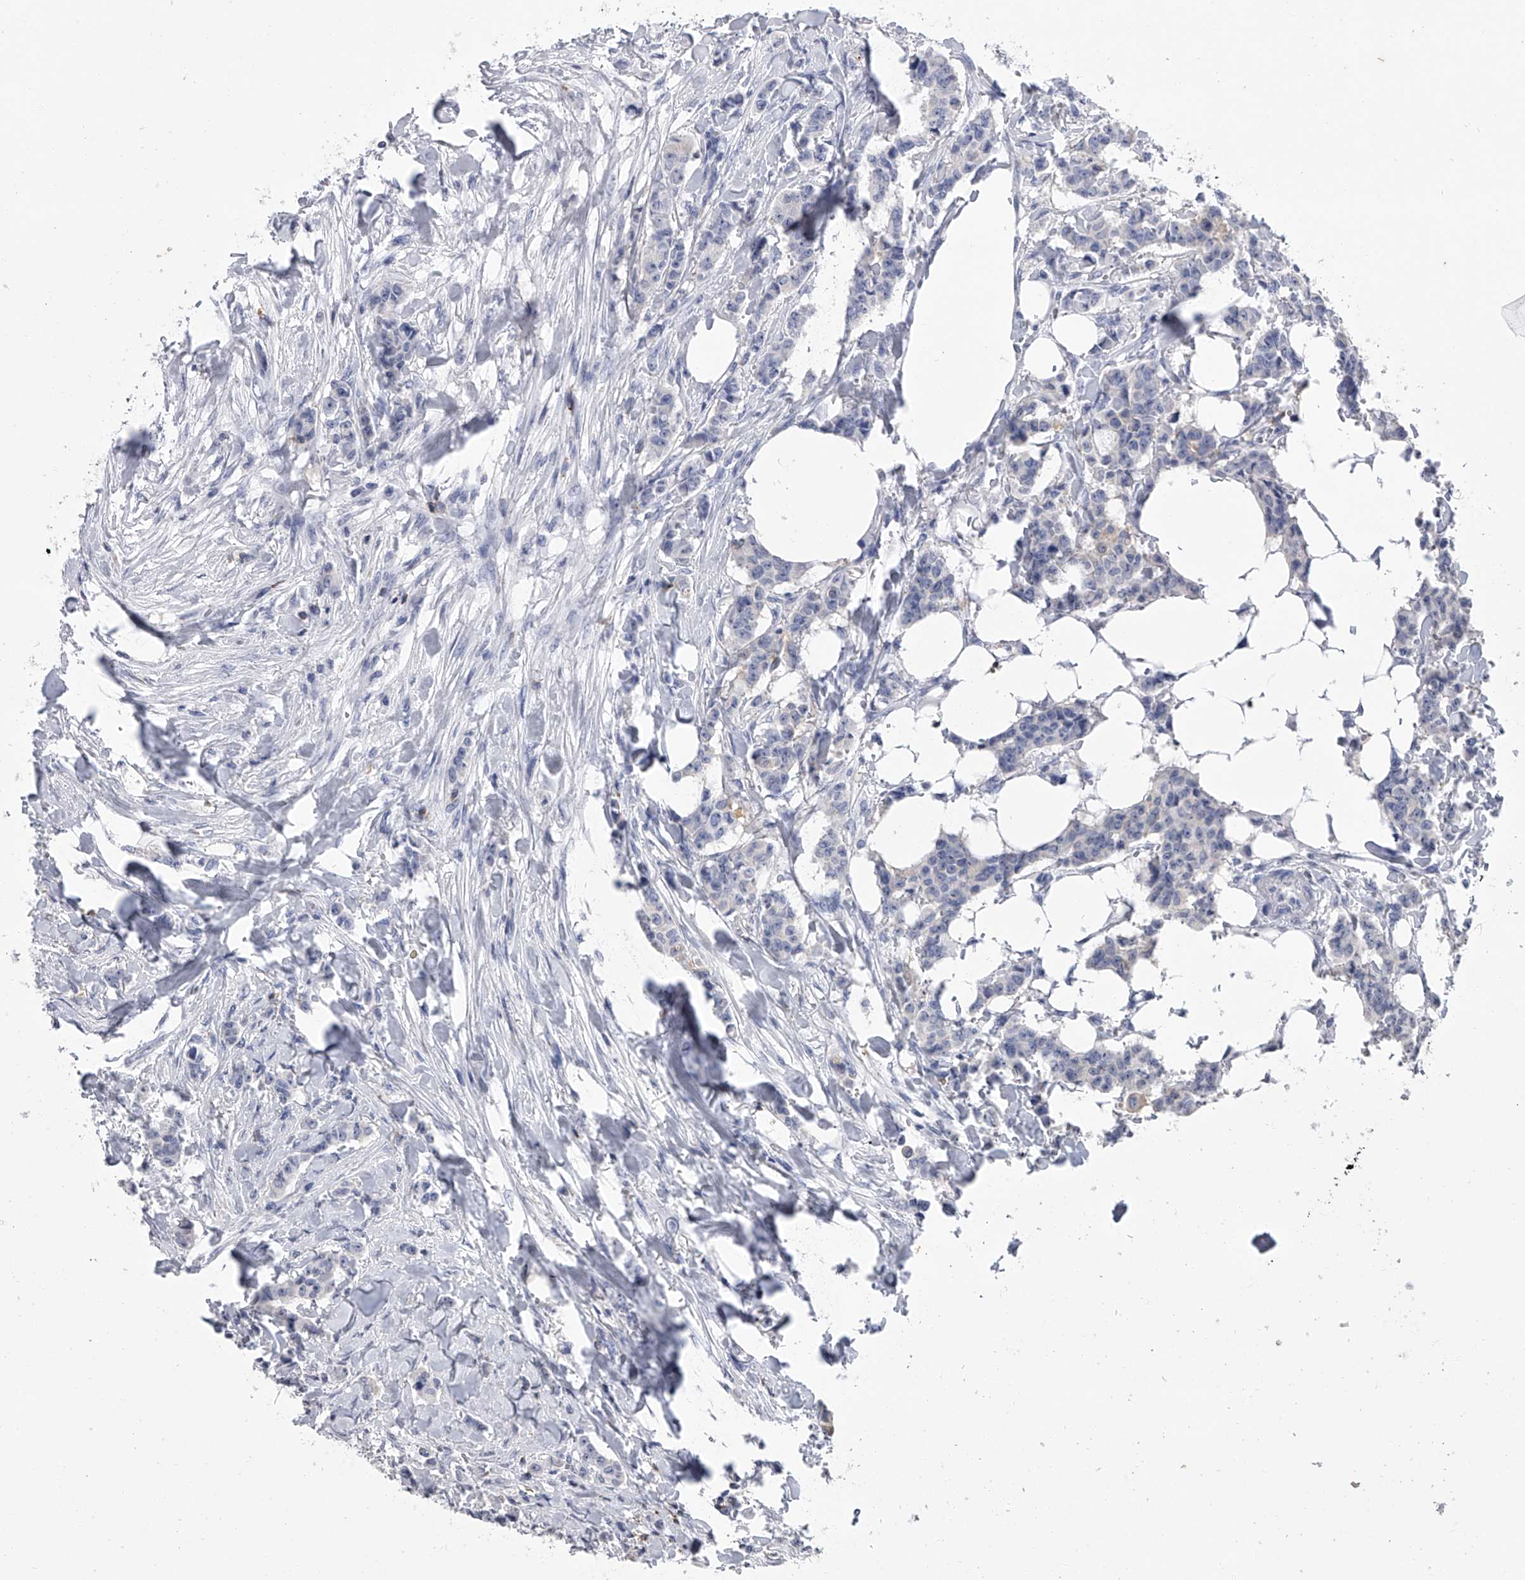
{"staining": {"intensity": "negative", "quantity": "none", "location": "none"}, "tissue": "breast cancer", "cell_type": "Tumor cells", "image_type": "cancer", "snomed": [{"axis": "morphology", "description": "Duct carcinoma"}, {"axis": "topography", "description": "Breast"}], "caption": "The histopathology image shows no staining of tumor cells in breast cancer. Brightfield microscopy of immunohistochemistry (IHC) stained with DAB (3,3'-diaminobenzidine) (brown) and hematoxylin (blue), captured at high magnification.", "gene": "TASP1", "patient": {"sex": "female", "age": 40}}